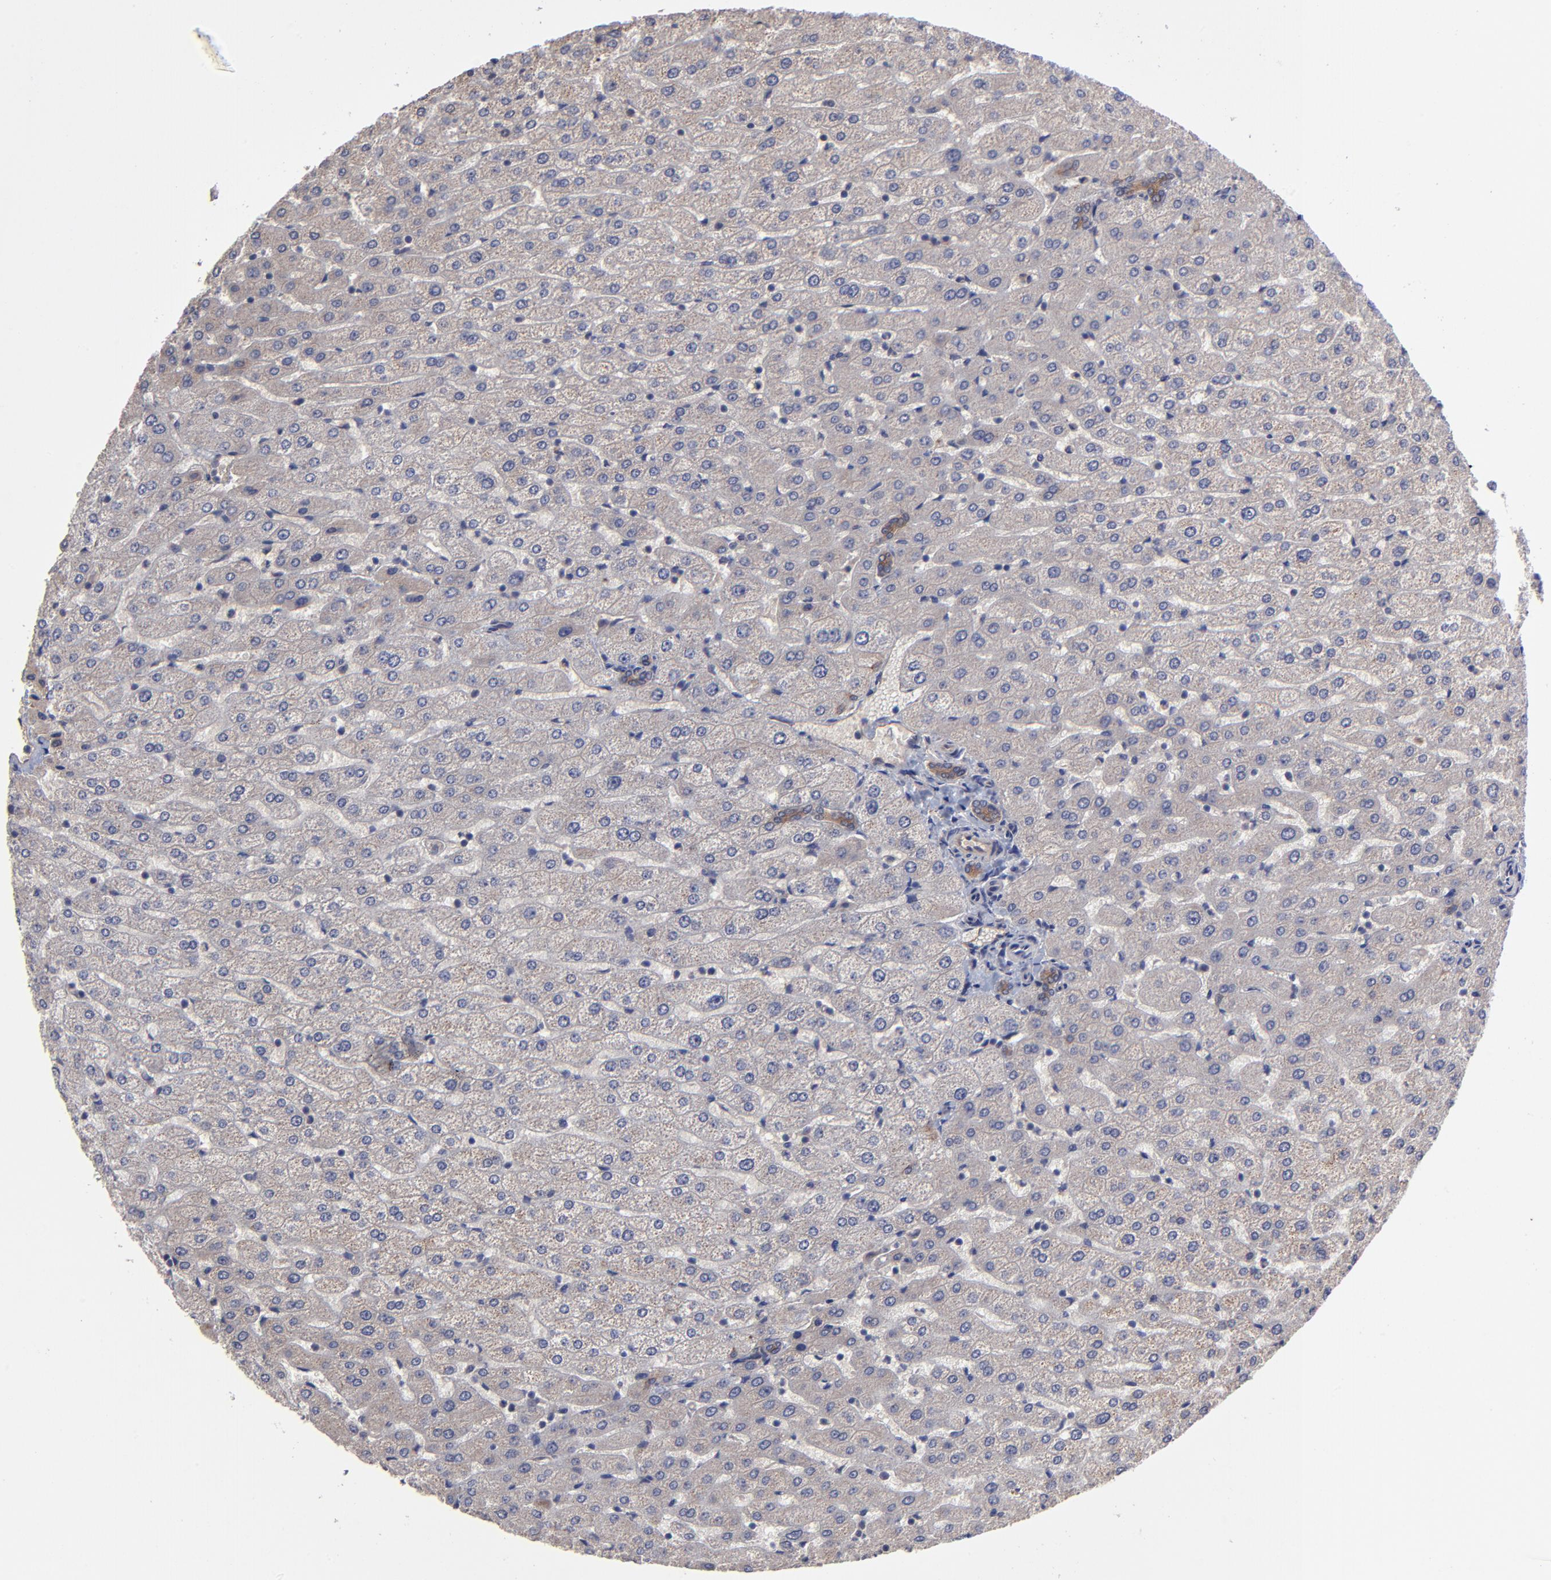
{"staining": {"intensity": "moderate", "quantity": ">75%", "location": "cytoplasmic/membranous"}, "tissue": "liver", "cell_type": "Cholangiocytes", "image_type": "normal", "snomed": [{"axis": "morphology", "description": "Normal tissue, NOS"}, {"axis": "morphology", "description": "Fibrosis, NOS"}, {"axis": "topography", "description": "Liver"}], "caption": "Liver stained with immunohistochemistry shows moderate cytoplasmic/membranous expression in about >75% of cholangiocytes. The staining was performed using DAB (3,3'-diaminobenzidine), with brown indicating positive protein expression. Nuclei are stained blue with hematoxylin.", "gene": "ZNF780A", "patient": {"sex": "female", "age": 29}}